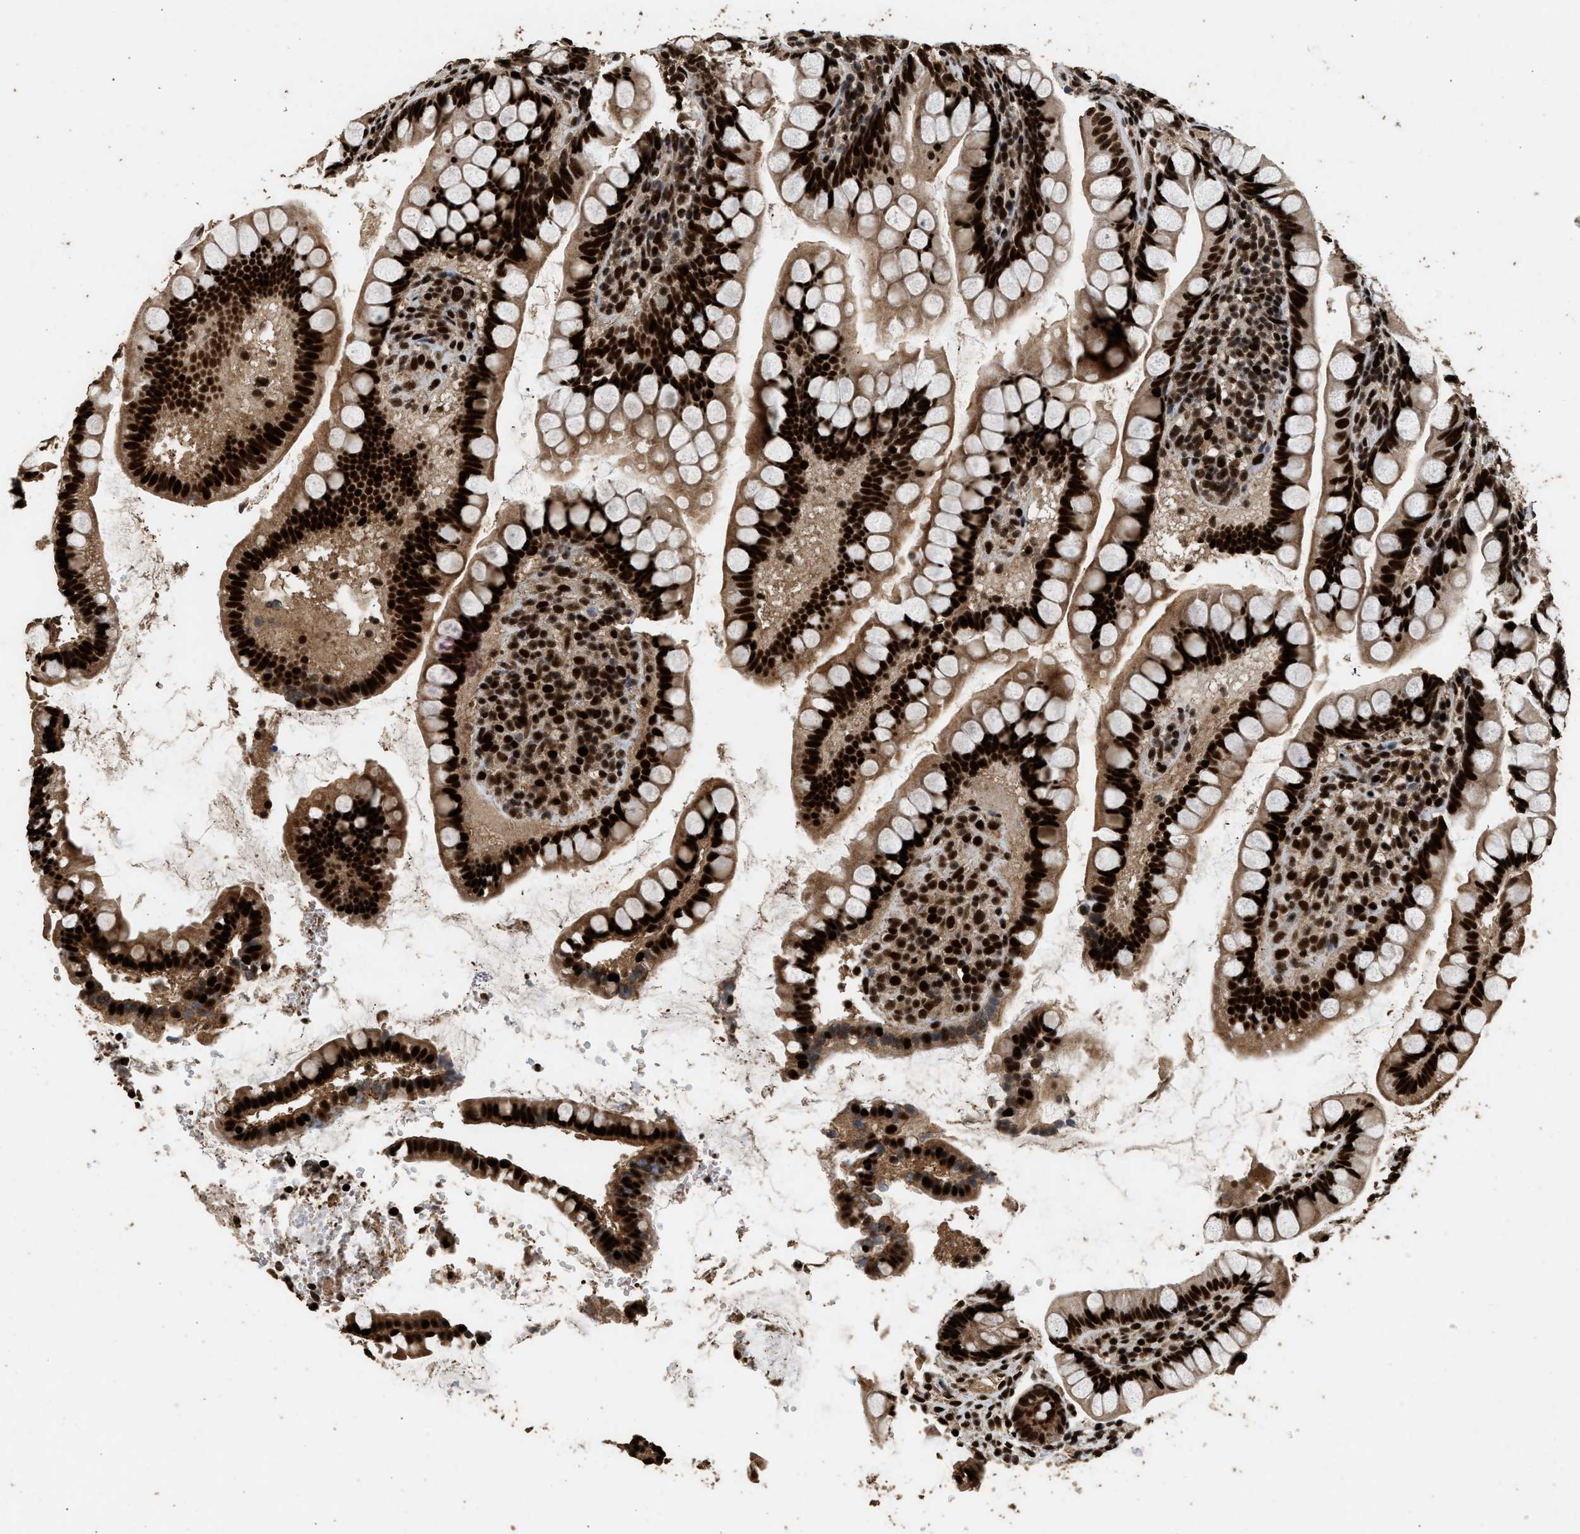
{"staining": {"intensity": "strong", "quantity": ">75%", "location": "cytoplasmic/membranous,nuclear"}, "tissue": "small intestine", "cell_type": "Glandular cells", "image_type": "normal", "snomed": [{"axis": "morphology", "description": "Normal tissue, NOS"}, {"axis": "topography", "description": "Small intestine"}], "caption": "IHC histopathology image of unremarkable small intestine stained for a protein (brown), which displays high levels of strong cytoplasmic/membranous,nuclear positivity in approximately >75% of glandular cells.", "gene": "PPP4R3B", "patient": {"sex": "female", "age": 84}}